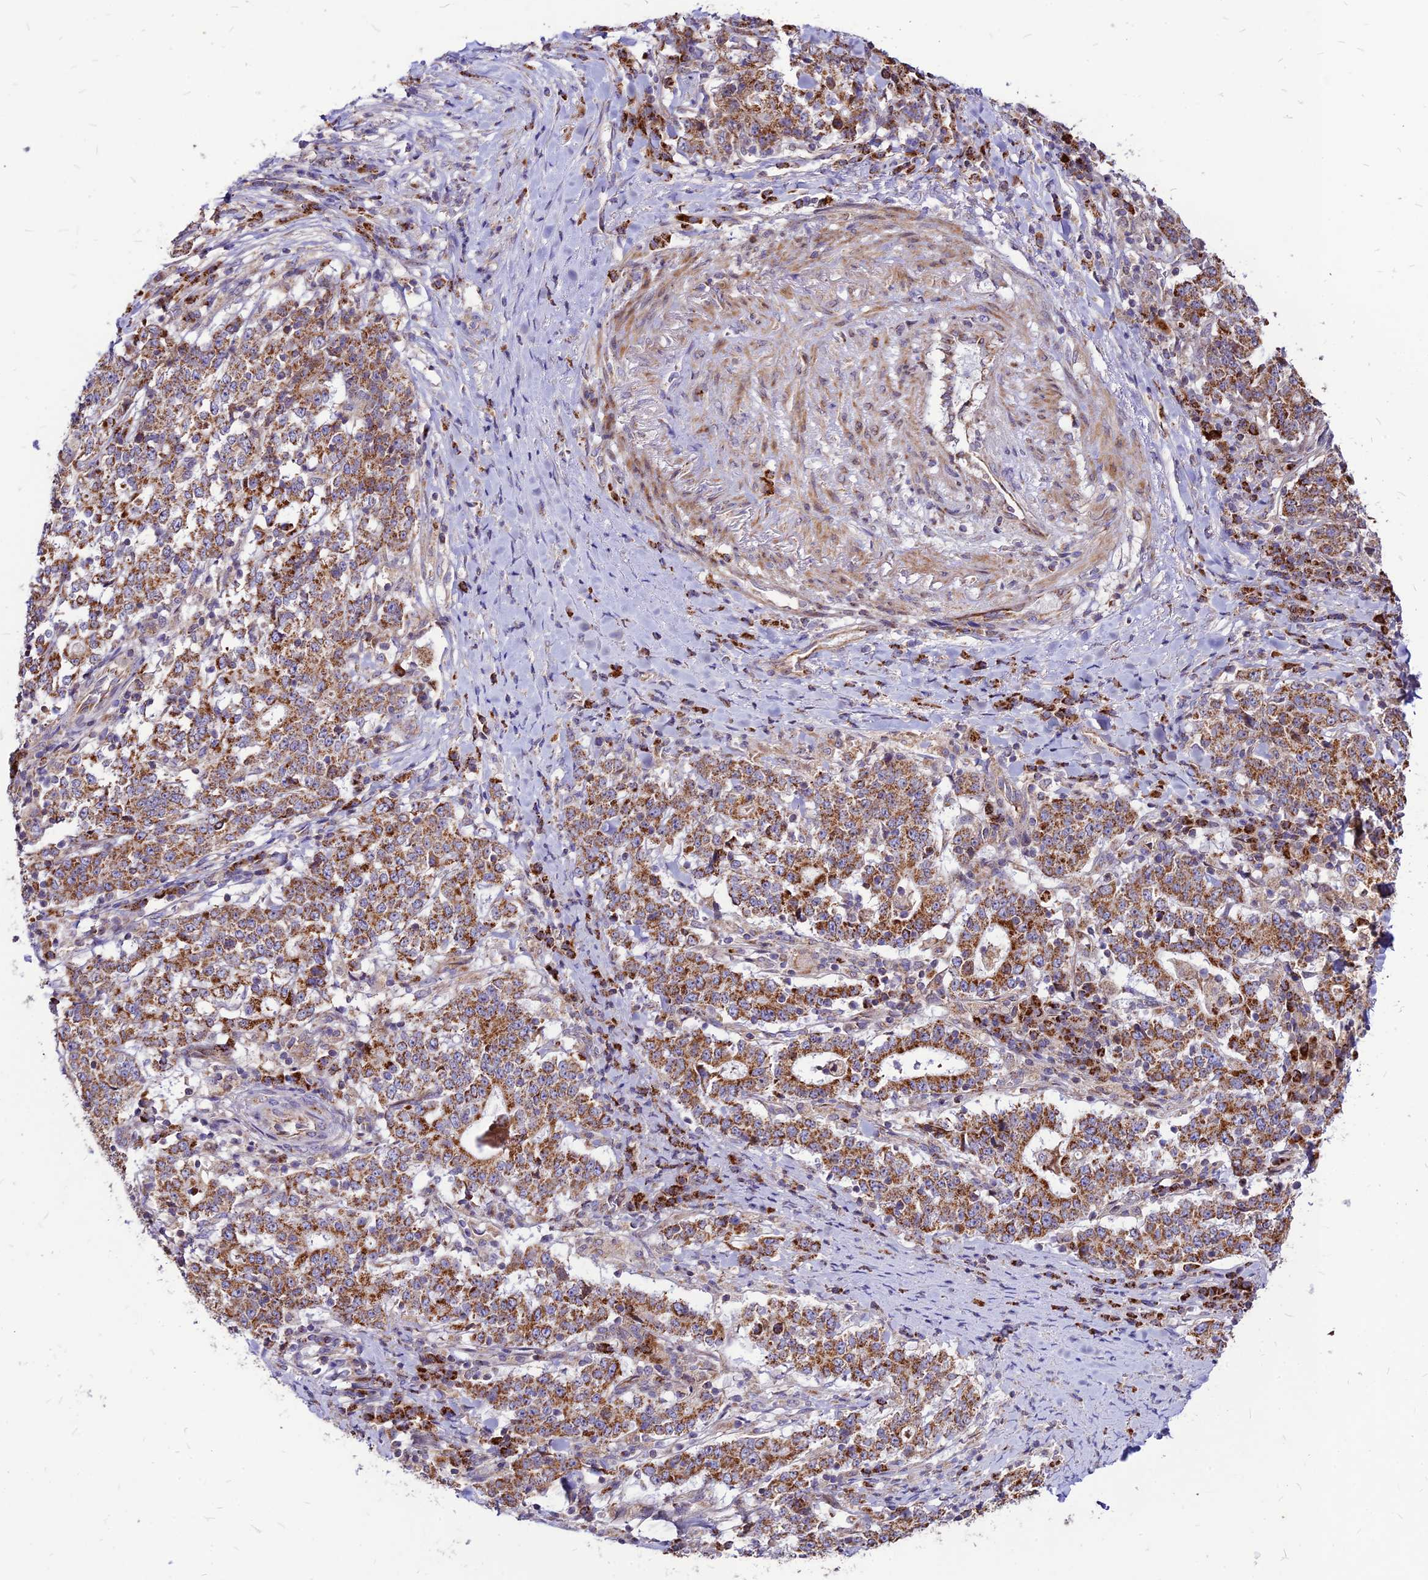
{"staining": {"intensity": "moderate", "quantity": ">75%", "location": "cytoplasmic/membranous"}, "tissue": "stomach cancer", "cell_type": "Tumor cells", "image_type": "cancer", "snomed": [{"axis": "morphology", "description": "Adenocarcinoma, NOS"}, {"axis": "topography", "description": "Stomach"}], "caption": "Stomach cancer stained with a brown dye demonstrates moderate cytoplasmic/membranous positive expression in about >75% of tumor cells.", "gene": "ECI1", "patient": {"sex": "male", "age": 59}}